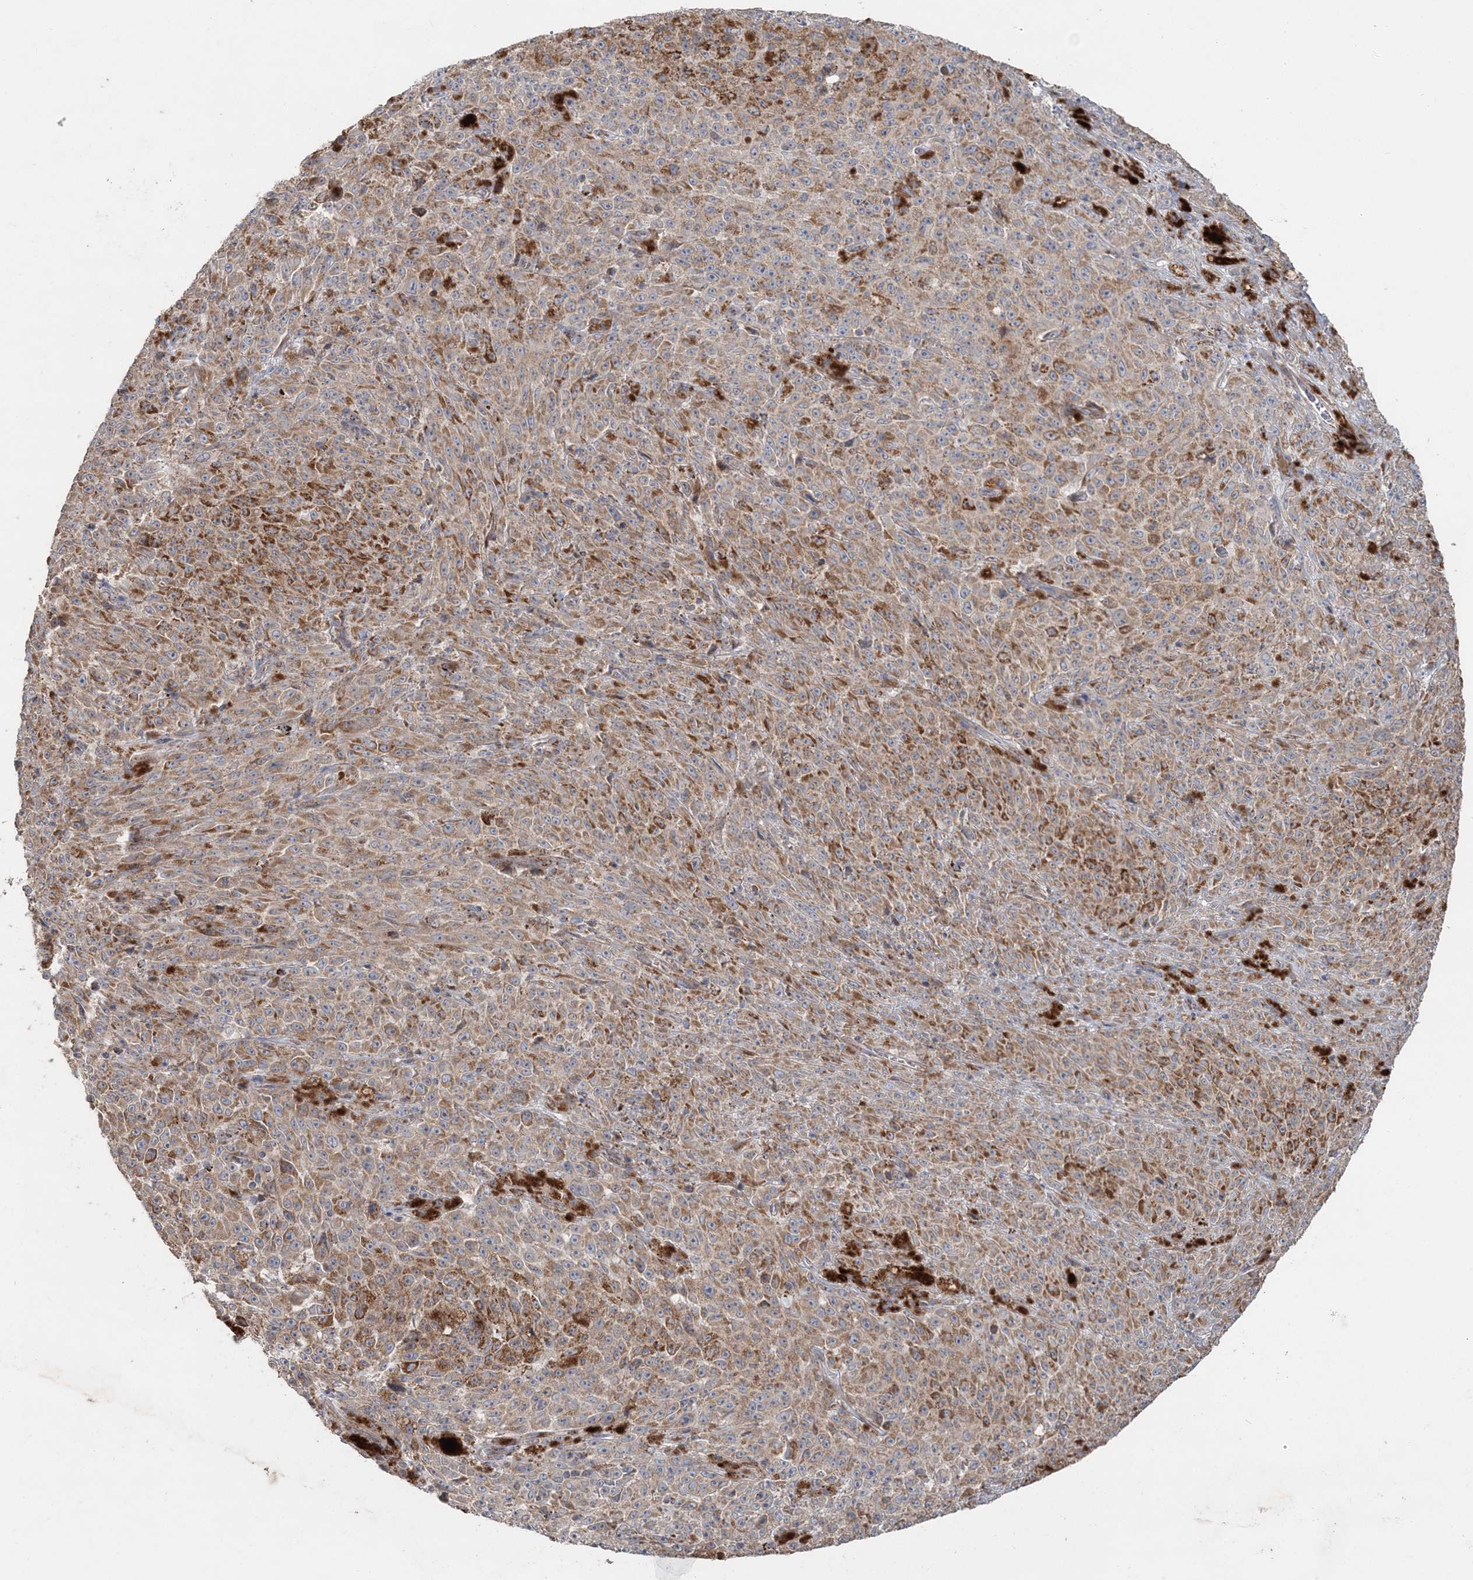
{"staining": {"intensity": "moderate", "quantity": ">75%", "location": "cytoplasmic/membranous"}, "tissue": "melanoma", "cell_type": "Tumor cells", "image_type": "cancer", "snomed": [{"axis": "morphology", "description": "Malignant melanoma, NOS"}, {"axis": "topography", "description": "Skin"}], "caption": "An image showing moderate cytoplasmic/membranous positivity in approximately >75% of tumor cells in melanoma, as visualized by brown immunohistochemical staining.", "gene": "LRPPRC", "patient": {"sex": "female", "age": 82}}